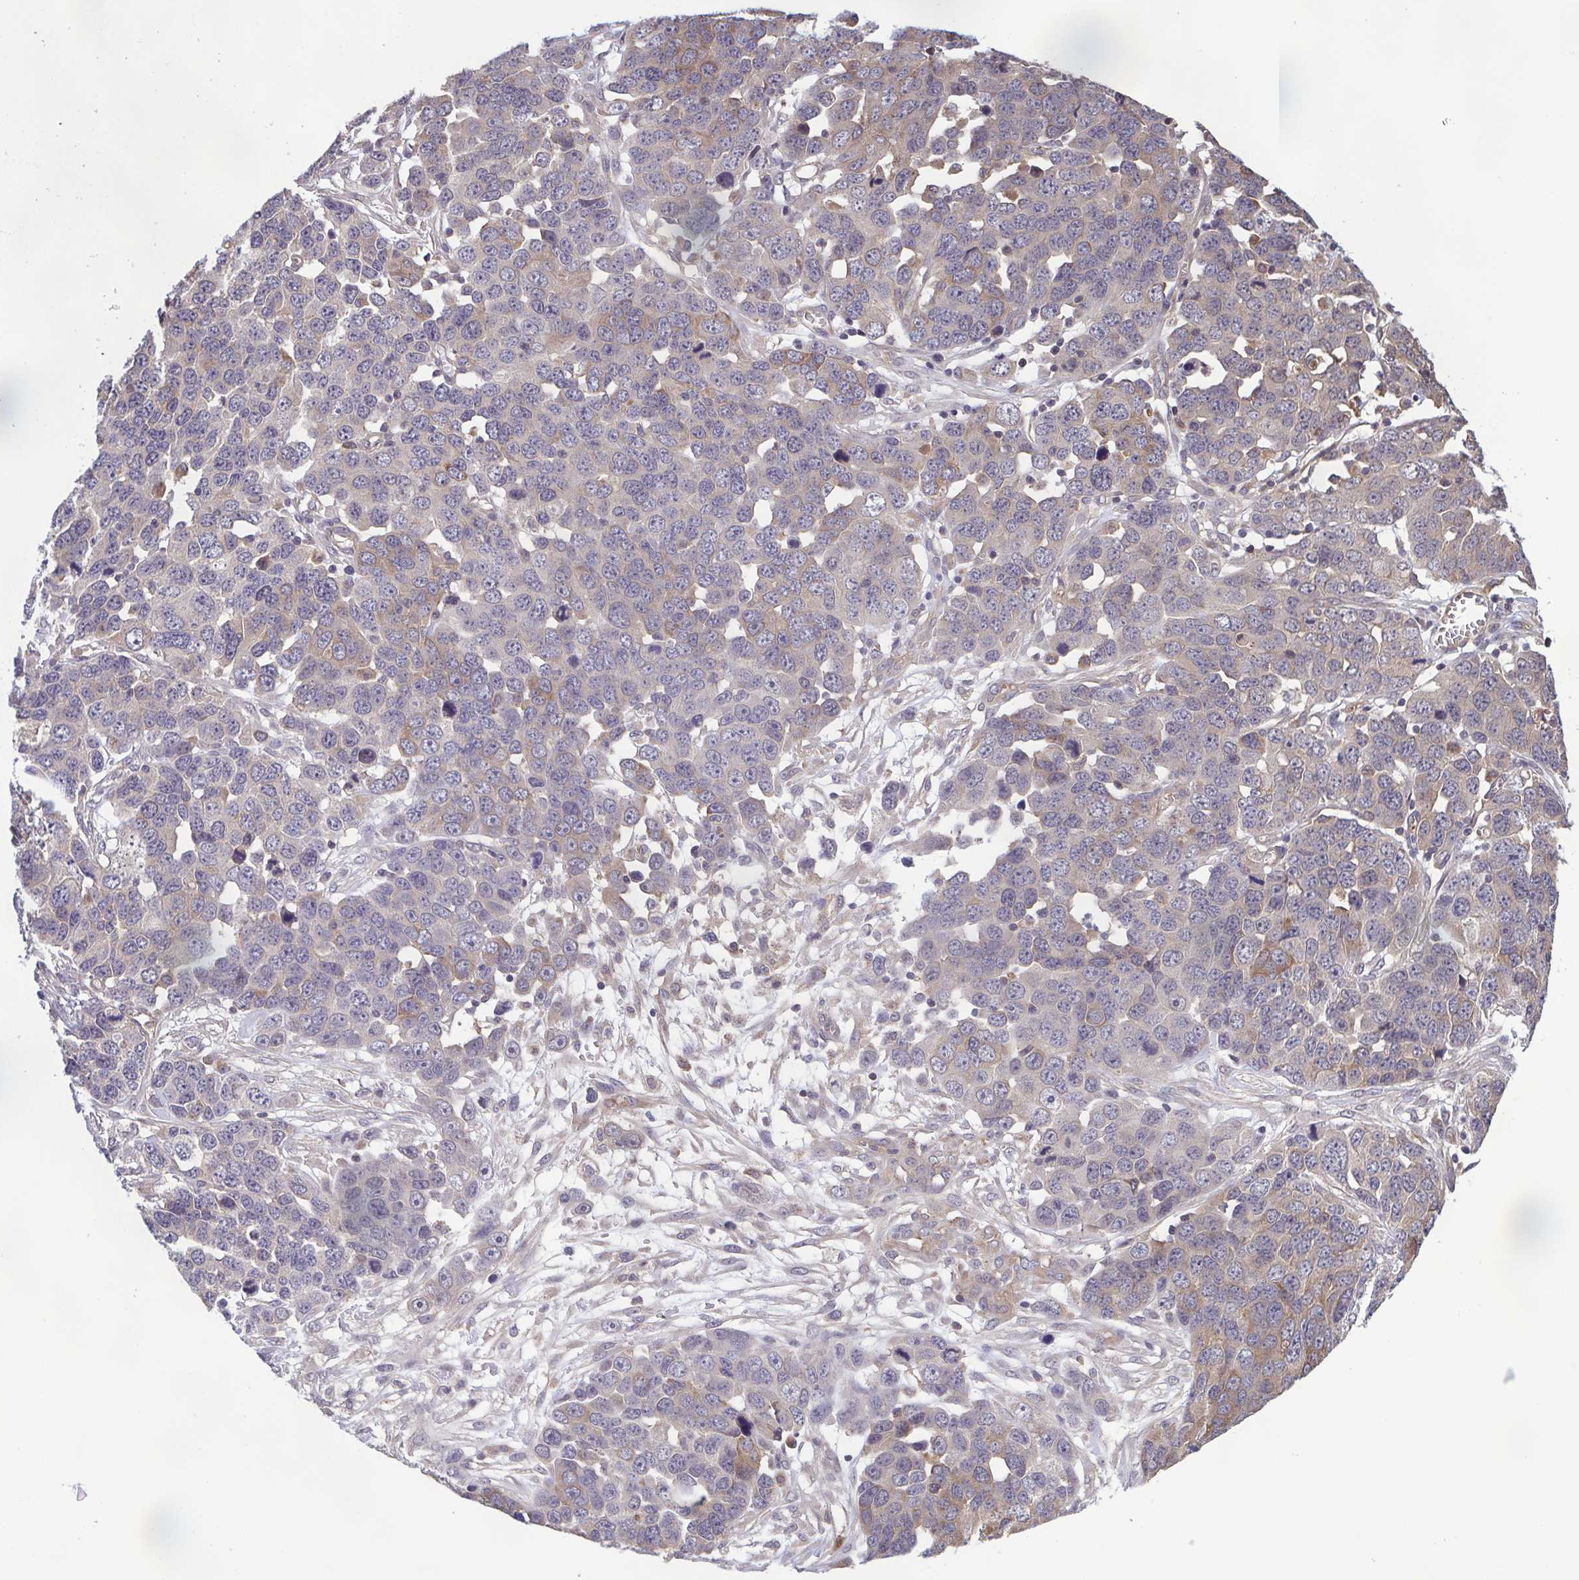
{"staining": {"intensity": "weak", "quantity": "25%-75%", "location": "cytoplasmic/membranous"}, "tissue": "ovarian cancer", "cell_type": "Tumor cells", "image_type": "cancer", "snomed": [{"axis": "morphology", "description": "Cystadenocarcinoma, serous, NOS"}, {"axis": "topography", "description": "Ovary"}], "caption": "The immunohistochemical stain shows weak cytoplasmic/membranous staining in tumor cells of ovarian serous cystadenocarcinoma tissue.", "gene": "ZNF200", "patient": {"sex": "female", "age": 76}}